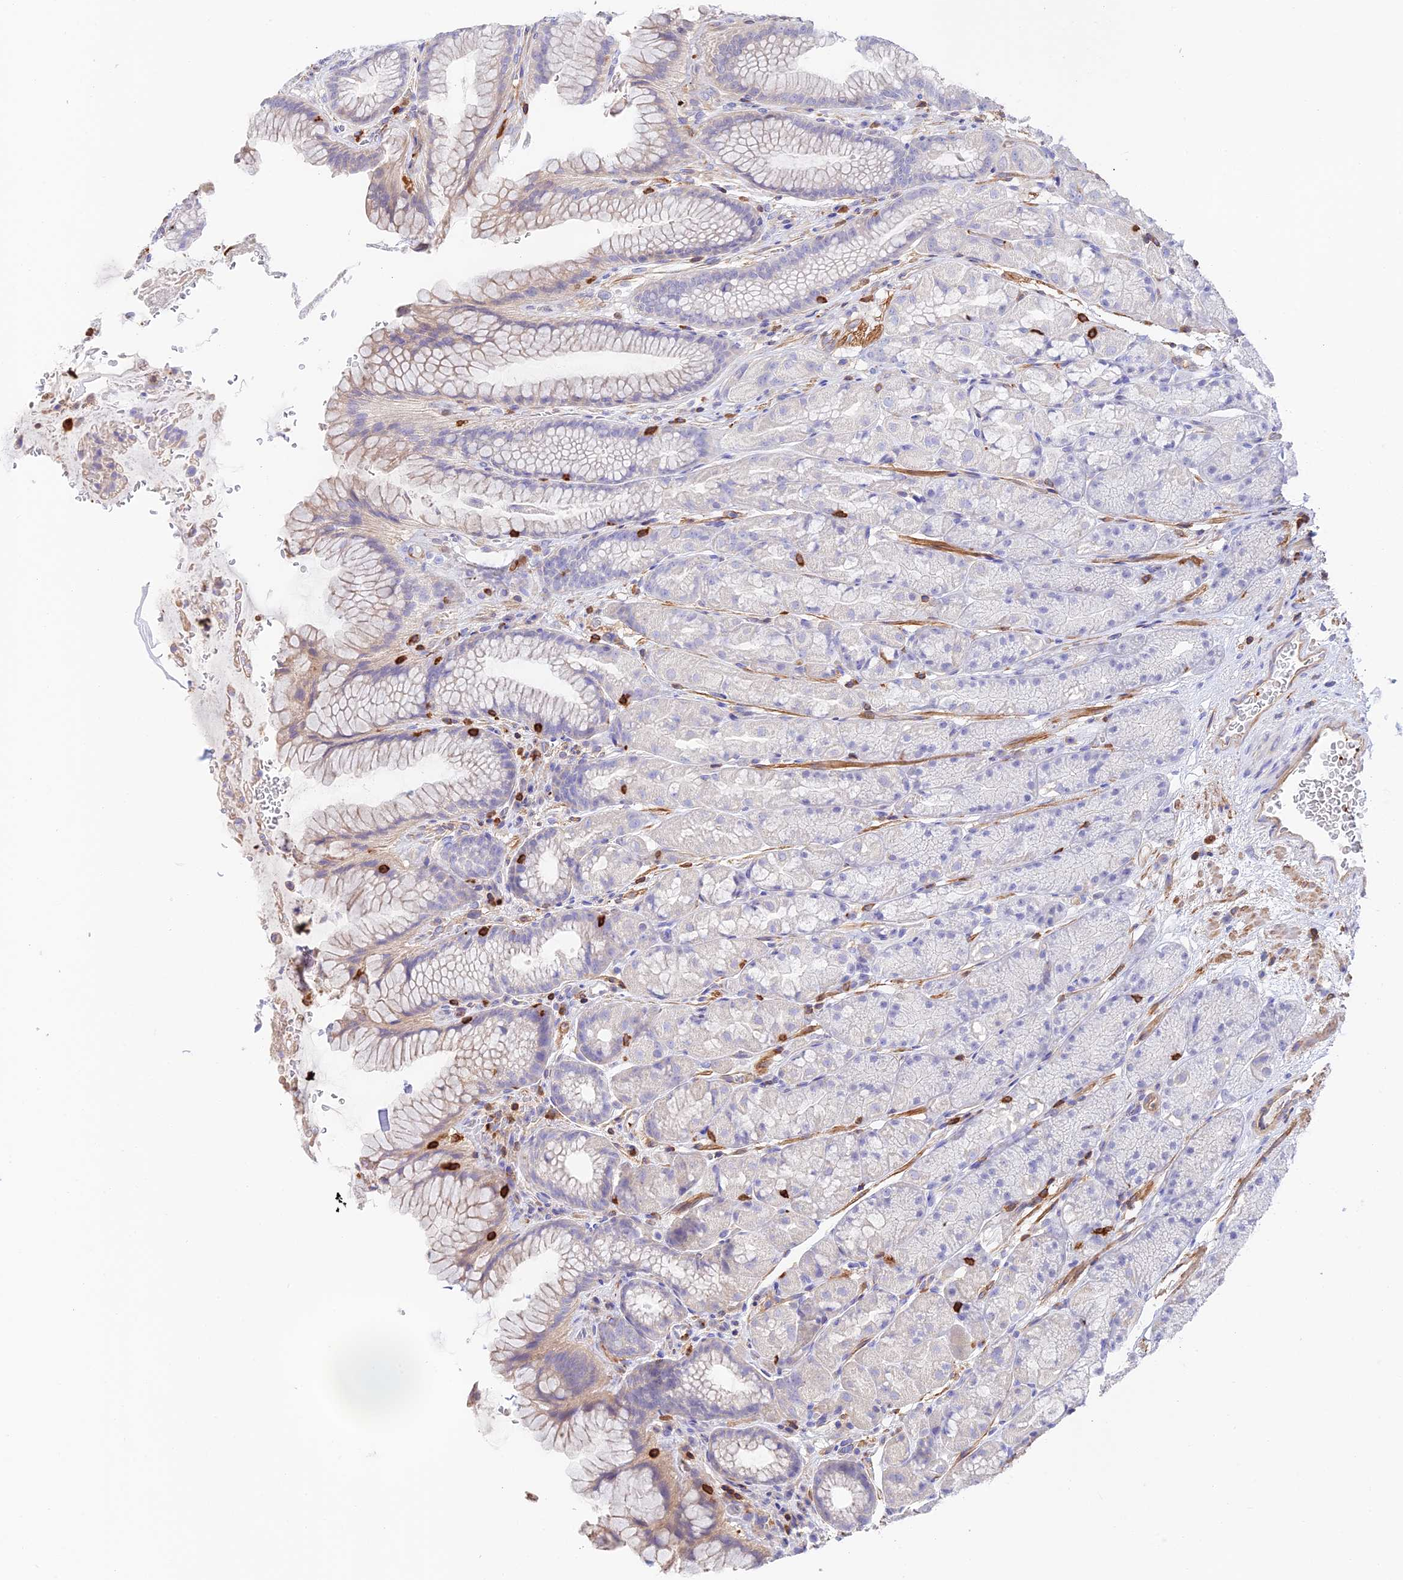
{"staining": {"intensity": "weak", "quantity": "<25%", "location": "cytoplasmic/membranous"}, "tissue": "stomach", "cell_type": "Glandular cells", "image_type": "normal", "snomed": [{"axis": "morphology", "description": "Normal tissue, NOS"}, {"axis": "topography", "description": "Stomach"}], "caption": "IHC of normal human stomach shows no staining in glandular cells.", "gene": "DENND1C", "patient": {"sex": "male", "age": 63}}